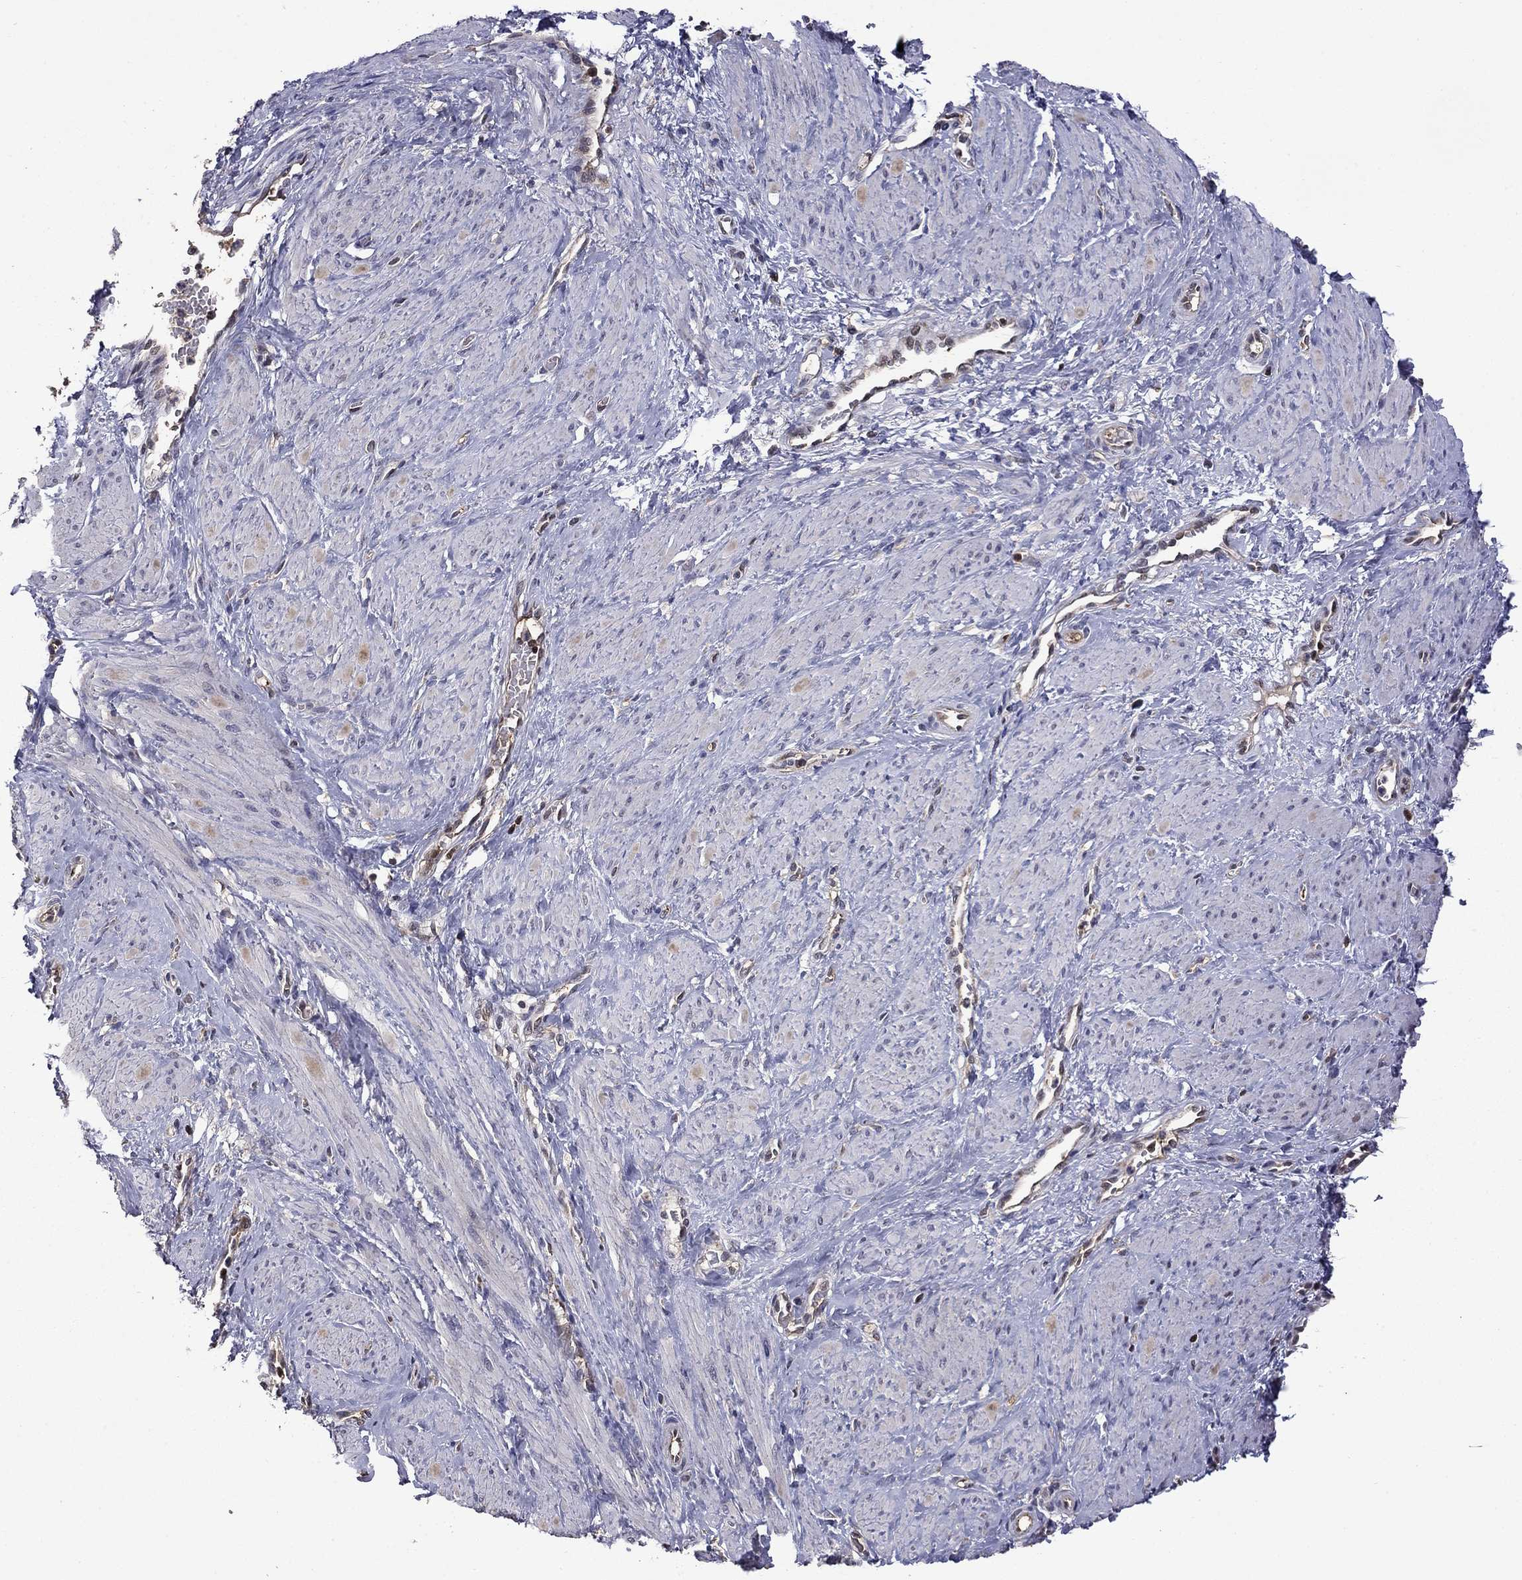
{"staining": {"intensity": "negative", "quantity": "none", "location": "none"}, "tissue": "smooth muscle", "cell_type": "Smooth muscle cells", "image_type": "normal", "snomed": [{"axis": "morphology", "description": "Normal tissue, NOS"}, {"axis": "topography", "description": "Smooth muscle"}, {"axis": "topography", "description": "Uterus"}], "caption": "A photomicrograph of human smooth muscle is negative for staining in smooth muscle cells. (DAB (3,3'-diaminobenzidine) immunohistochemistry (IHC) visualized using brightfield microscopy, high magnification).", "gene": "APPBP2", "patient": {"sex": "female", "age": 39}}